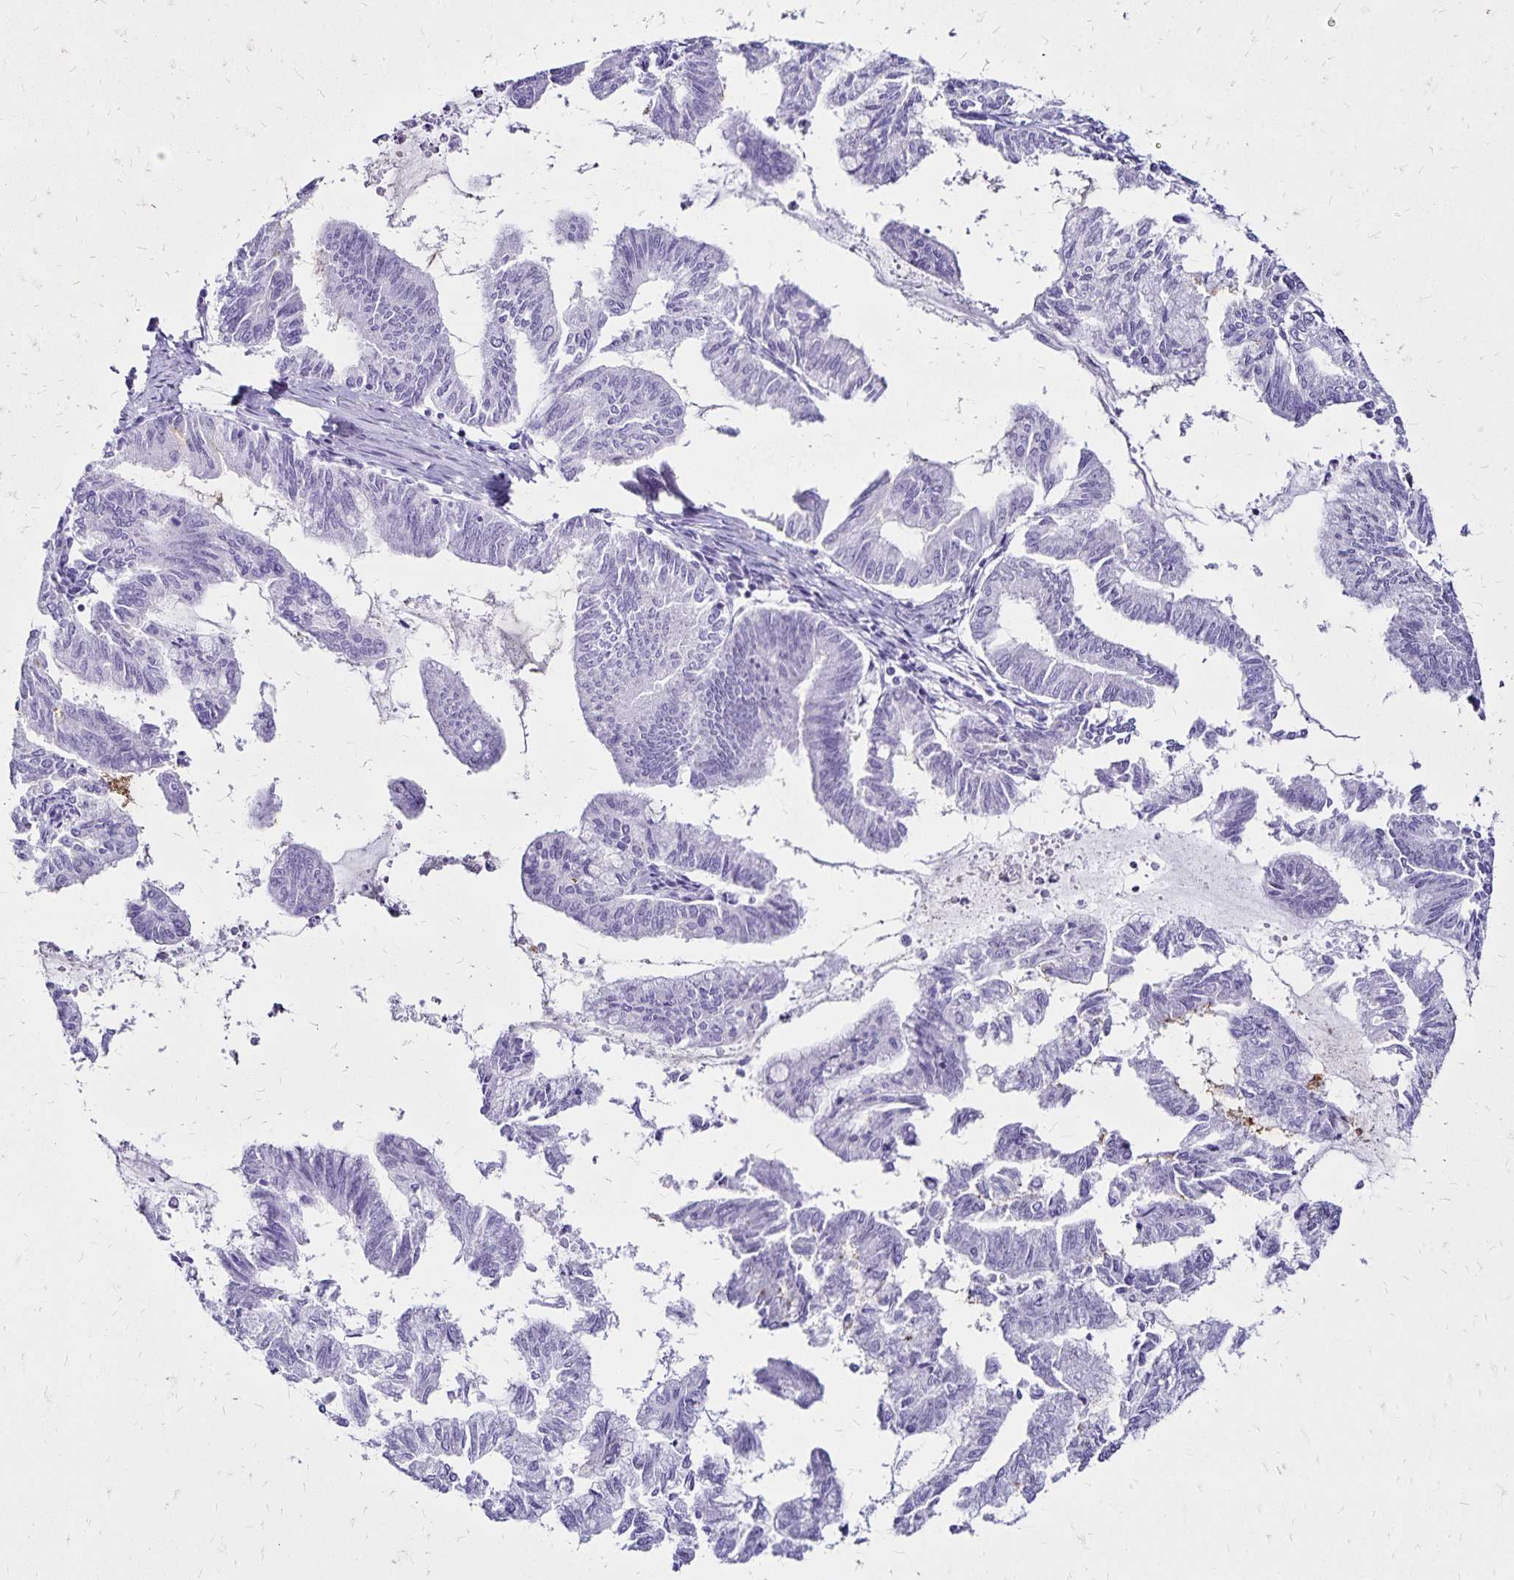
{"staining": {"intensity": "negative", "quantity": "none", "location": "none"}, "tissue": "endometrial cancer", "cell_type": "Tumor cells", "image_type": "cancer", "snomed": [{"axis": "morphology", "description": "Adenocarcinoma, NOS"}, {"axis": "topography", "description": "Endometrium"}], "caption": "The micrograph demonstrates no significant positivity in tumor cells of endometrial cancer. The staining was performed using DAB to visualize the protein expression in brown, while the nuclei were stained in blue with hematoxylin (Magnification: 20x).", "gene": "LIN28B", "patient": {"sex": "female", "age": 79}}